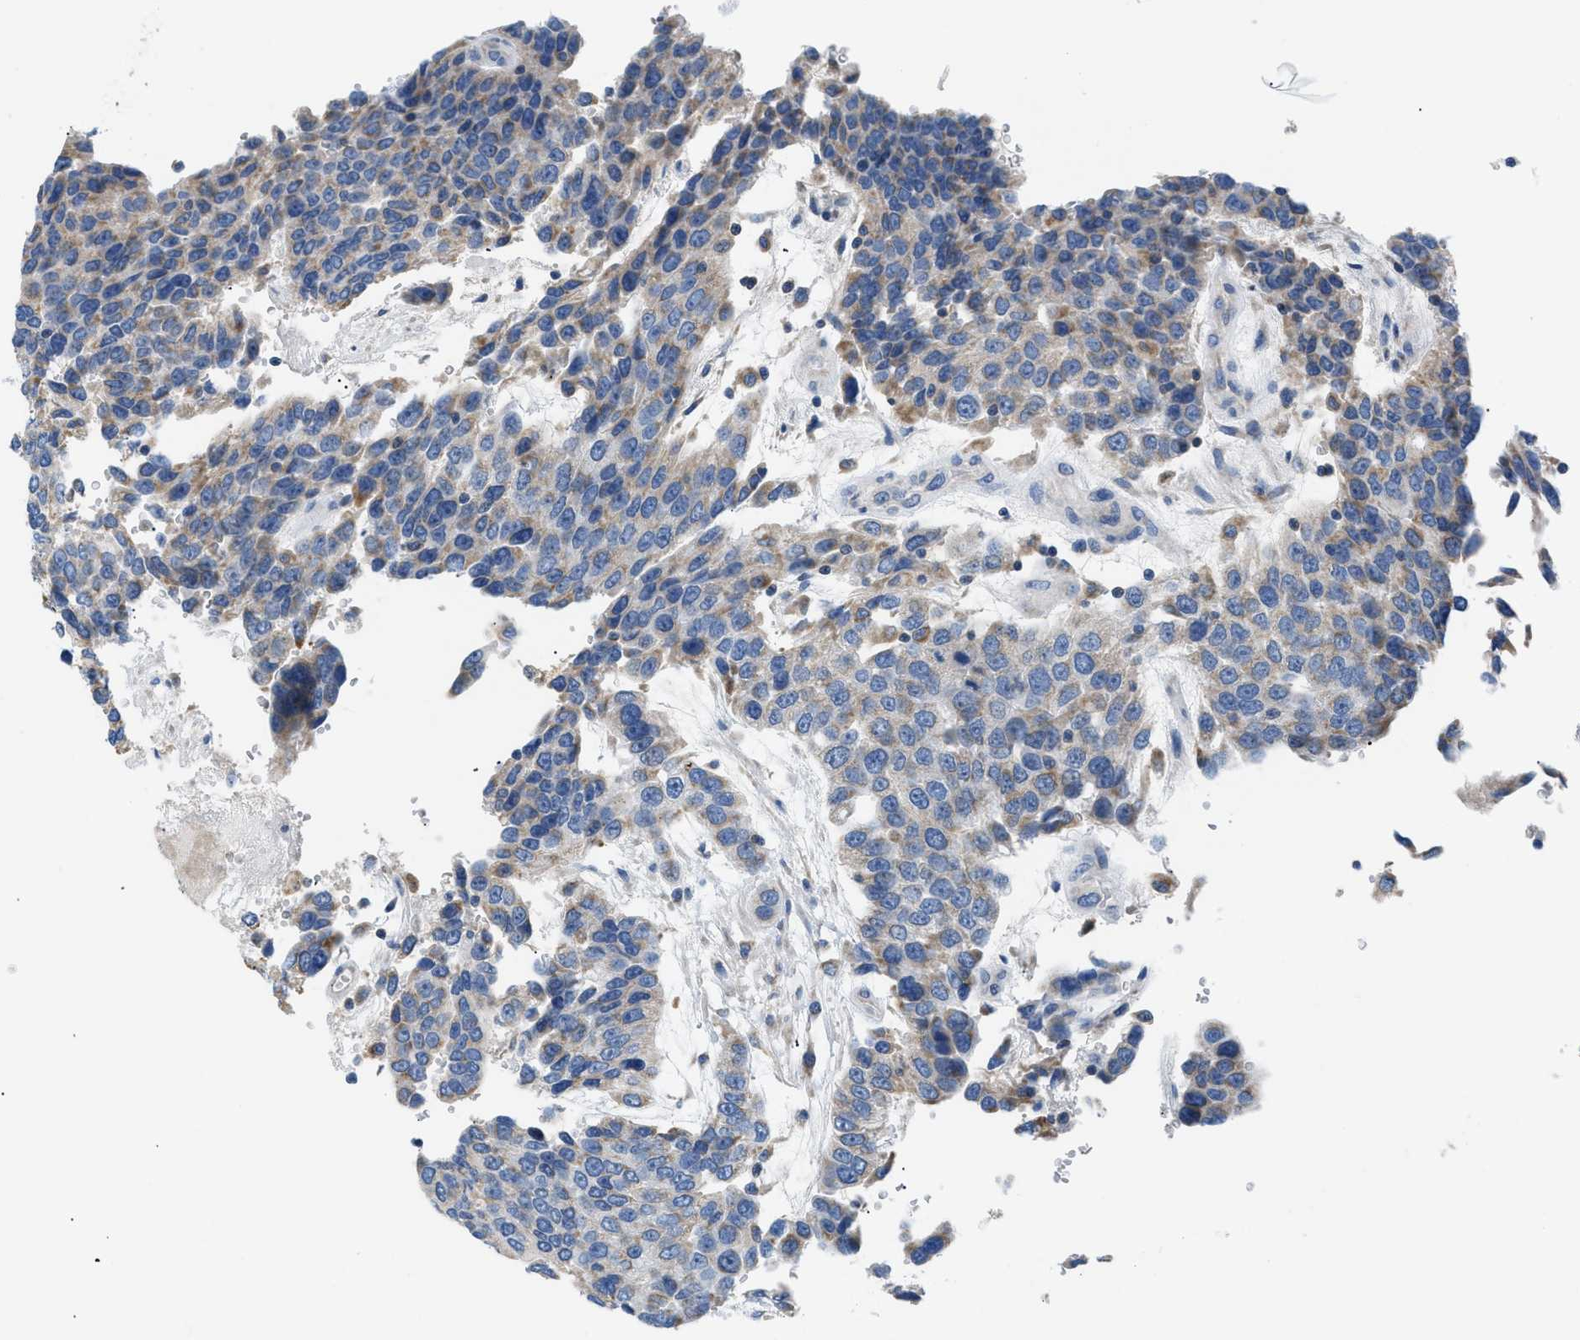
{"staining": {"intensity": "weak", "quantity": "25%-75%", "location": "cytoplasmic/membranous"}, "tissue": "urothelial cancer", "cell_type": "Tumor cells", "image_type": "cancer", "snomed": [{"axis": "morphology", "description": "Urothelial carcinoma, High grade"}, {"axis": "topography", "description": "Urinary bladder"}], "caption": "Immunohistochemistry (IHC) (DAB (3,3'-diaminobenzidine)) staining of human urothelial cancer exhibits weak cytoplasmic/membranous protein staining in about 25%-75% of tumor cells. (DAB (3,3'-diaminobenzidine) IHC, brown staining for protein, blue staining for nuclei).", "gene": "ILDR1", "patient": {"sex": "female", "age": 80}}